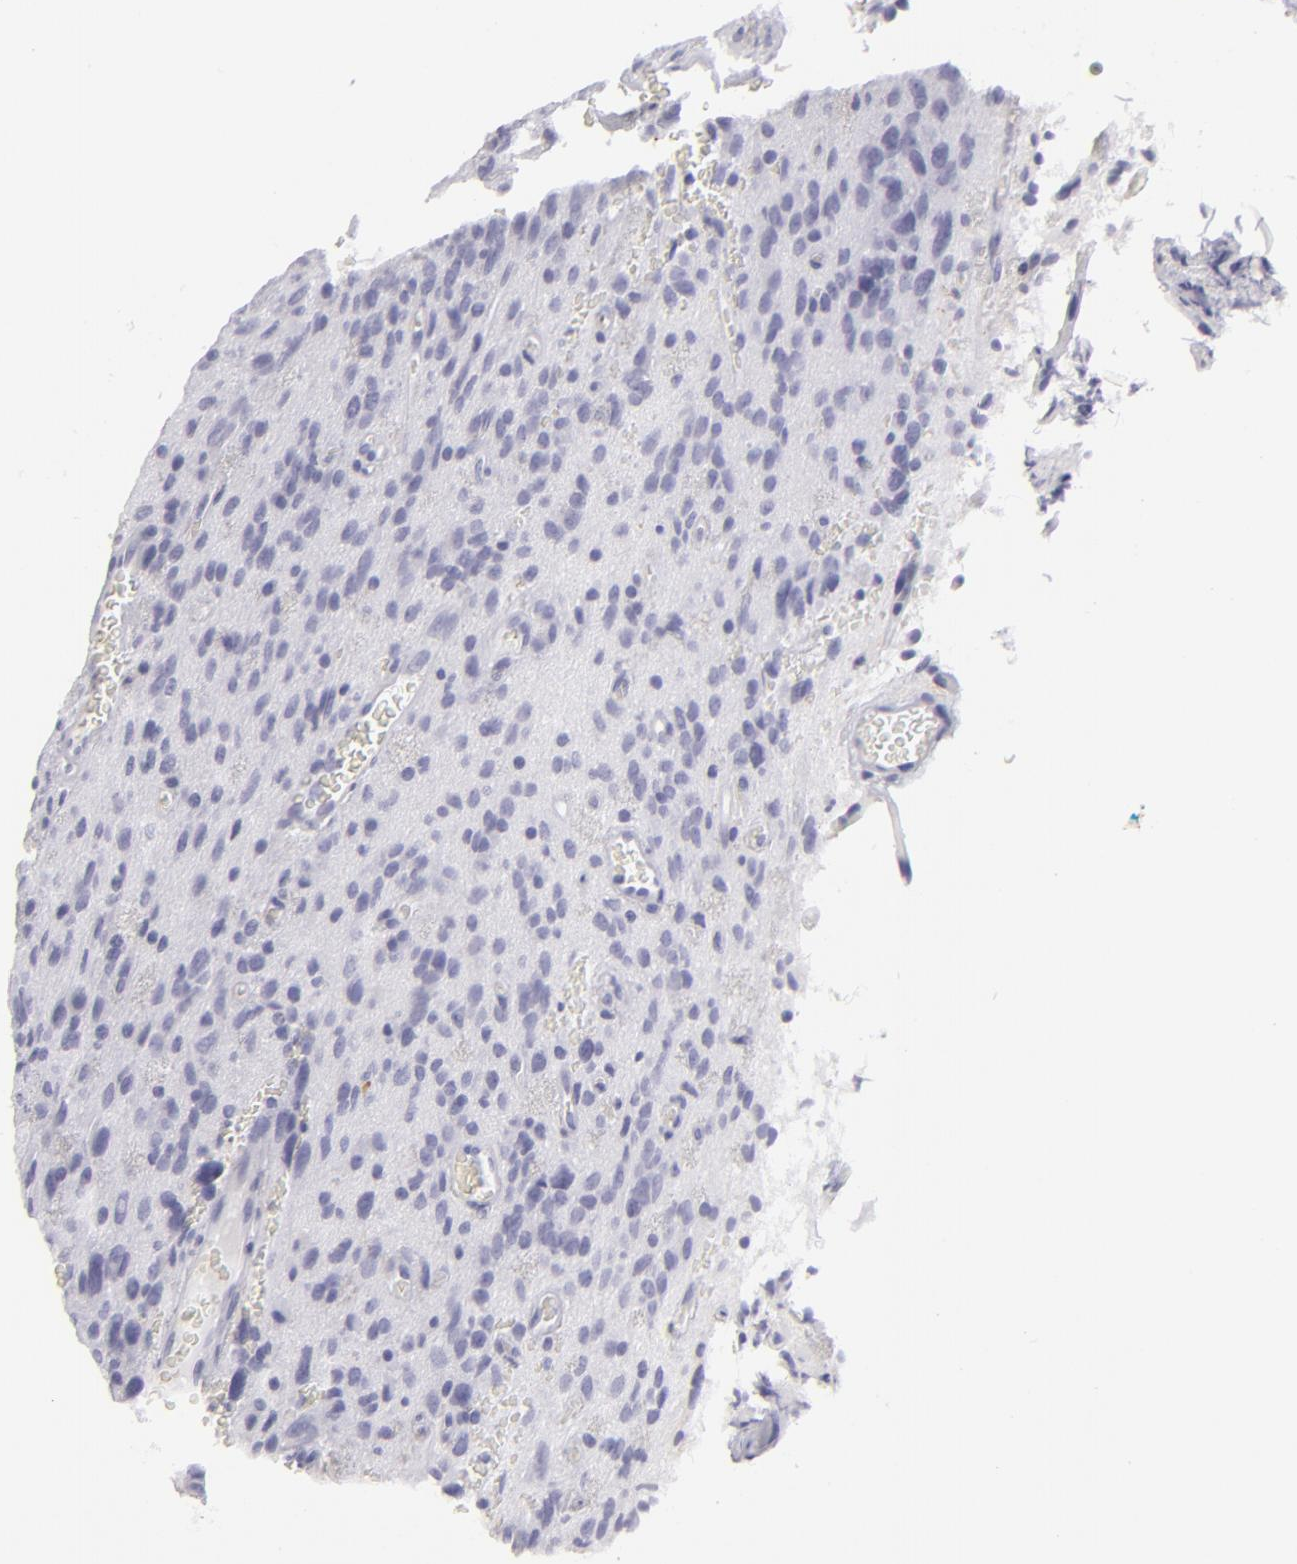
{"staining": {"intensity": "negative", "quantity": "none", "location": "none"}, "tissue": "glioma", "cell_type": "Tumor cells", "image_type": "cancer", "snomed": [{"axis": "morphology", "description": "Glioma, malignant, Low grade"}, {"axis": "topography", "description": "Brain"}], "caption": "The photomicrograph shows no significant expression in tumor cells of glioma.", "gene": "KRT1", "patient": {"sex": "female", "age": 15}}